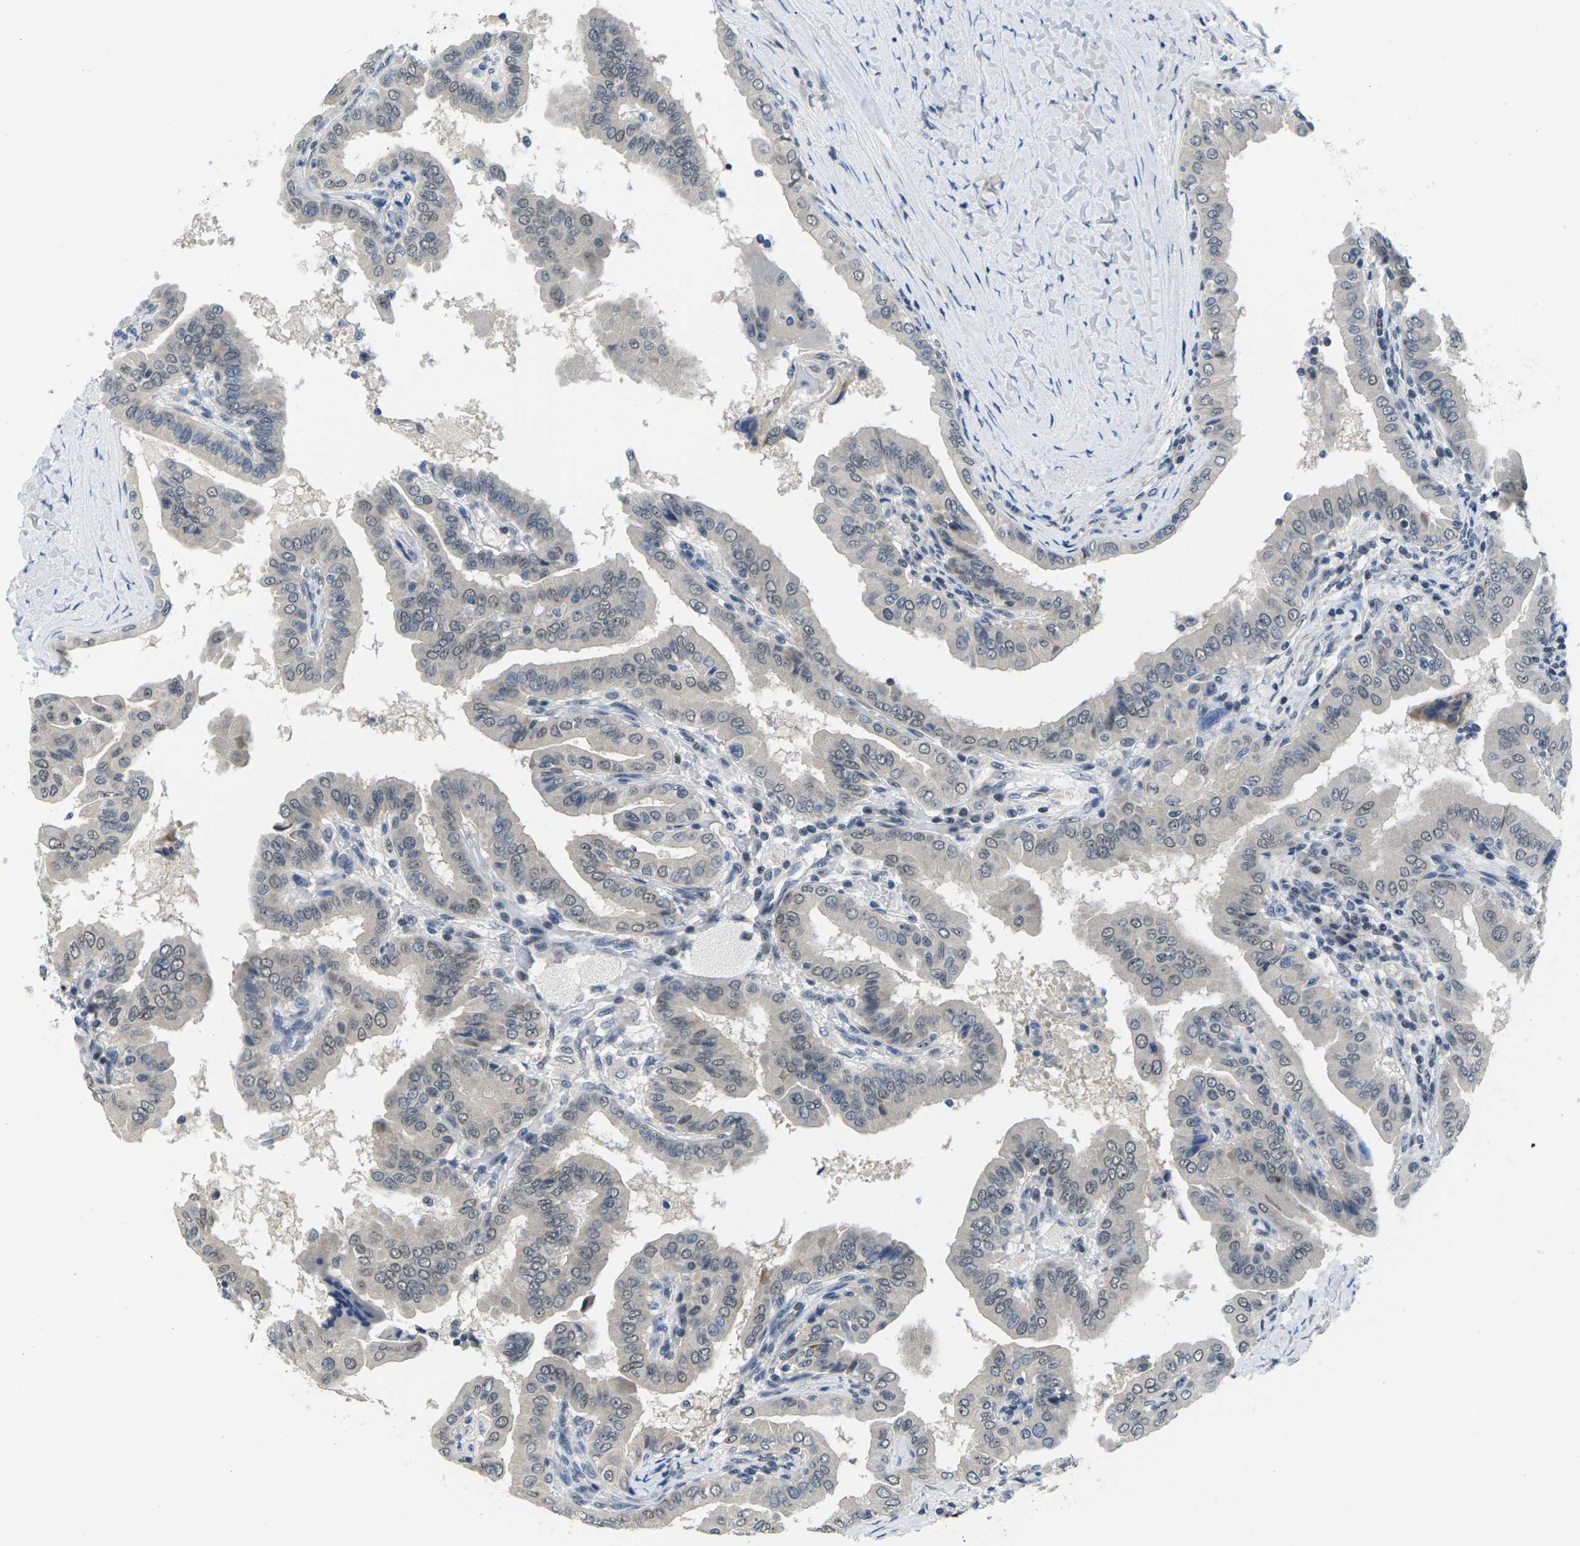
{"staining": {"intensity": "weak", "quantity": "<25%", "location": "nuclear"}, "tissue": "thyroid cancer", "cell_type": "Tumor cells", "image_type": "cancer", "snomed": [{"axis": "morphology", "description": "Papillary adenocarcinoma, NOS"}, {"axis": "topography", "description": "Thyroid gland"}], "caption": "An immunohistochemistry image of papillary adenocarcinoma (thyroid) is shown. There is no staining in tumor cells of papillary adenocarcinoma (thyroid).", "gene": "NSRP1", "patient": {"sex": "male", "age": 33}}